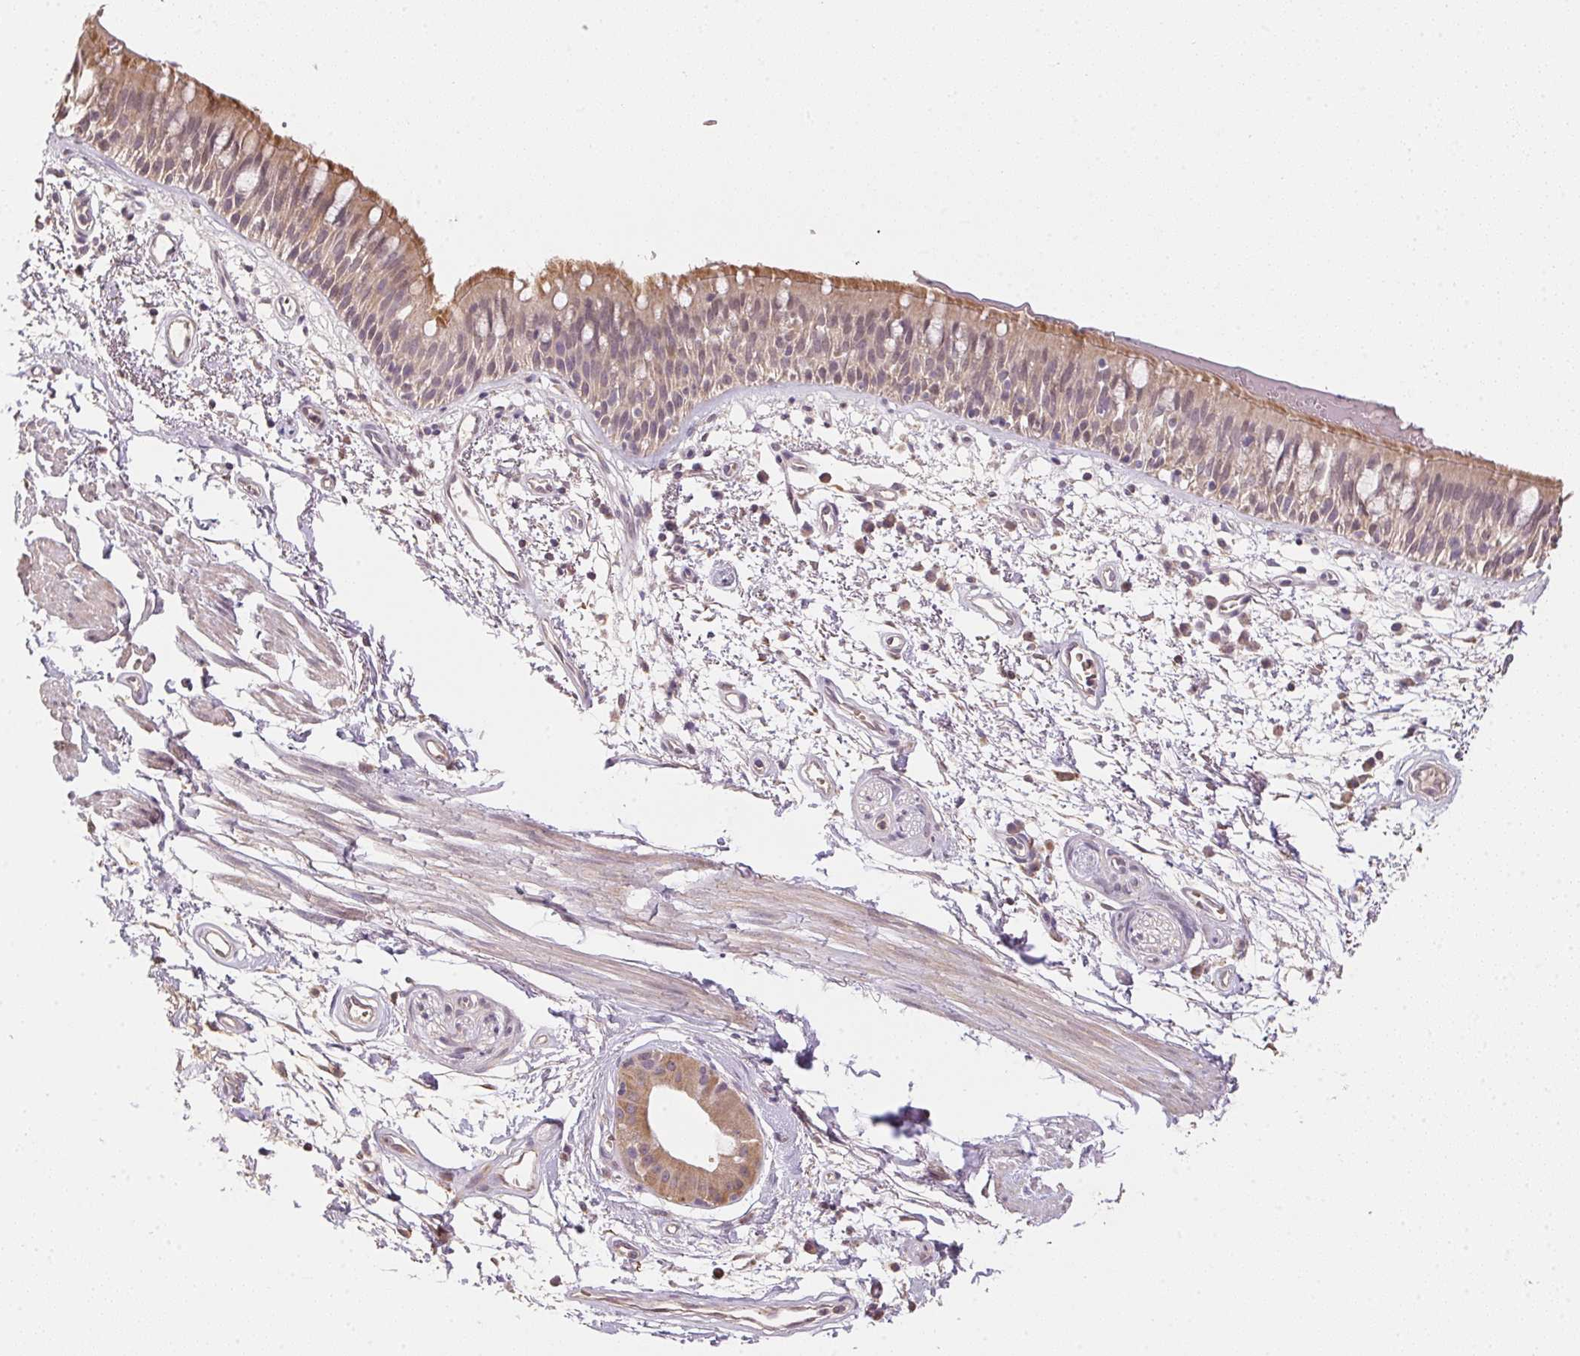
{"staining": {"intensity": "moderate", "quantity": "25%-75%", "location": "cytoplasmic/membranous"}, "tissue": "bronchus", "cell_type": "Respiratory epithelial cells", "image_type": "normal", "snomed": [{"axis": "morphology", "description": "Normal tissue, NOS"}, {"axis": "morphology", "description": "Squamous cell carcinoma, NOS"}, {"axis": "topography", "description": "Cartilage tissue"}, {"axis": "topography", "description": "Bronchus"}, {"axis": "topography", "description": "Lung"}], "caption": "Immunohistochemical staining of benign bronchus shows medium levels of moderate cytoplasmic/membranous staining in approximately 25%-75% of respiratory epithelial cells.", "gene": "ALDH8A1", "patient": {"sex": "male", "age": 66}}